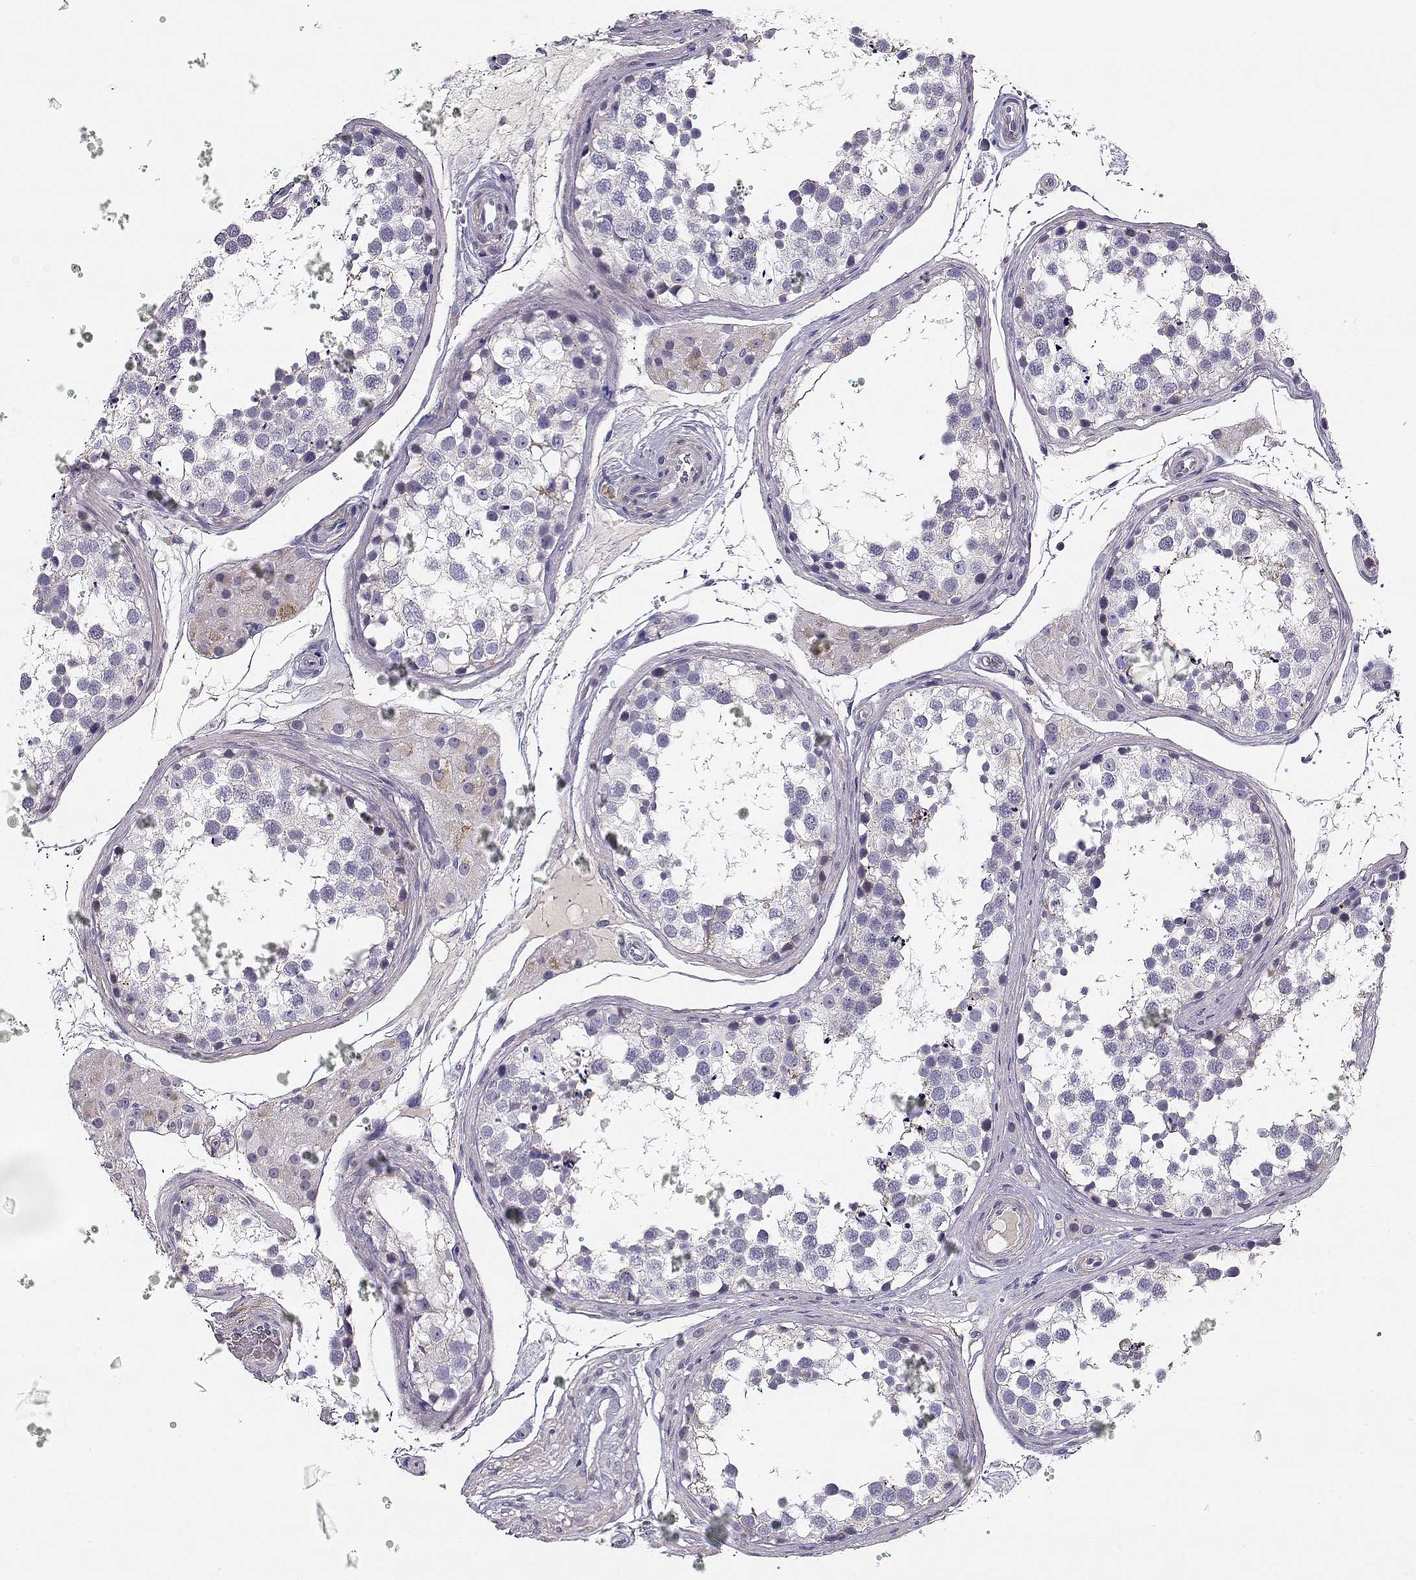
{"staining": {"intensity": "weak", "quantity": "<25%", "location": "cytoplasmic/membranous"}, "tissue": "testis", "cell_type": "Cells in seminiferous ducts", "image_type": "normal", "snomed": [{"axis": "morphology", "description": "Normal tissue, NOS"}, {"axis": "morphology", "description": "Seminoma, NOS"}, {"axis": "topography", "description": "Testis"}], "caption": "Immunohistochemistry photomicrograph of unremarkable testis: testis stained with DAB (3,3'-diaminobenzidine) exhibits no significant protein positivity in cells in seminiferous ducts.", "gene": "CREB3L3", "patient": {"sex": "male", "age": 65}}